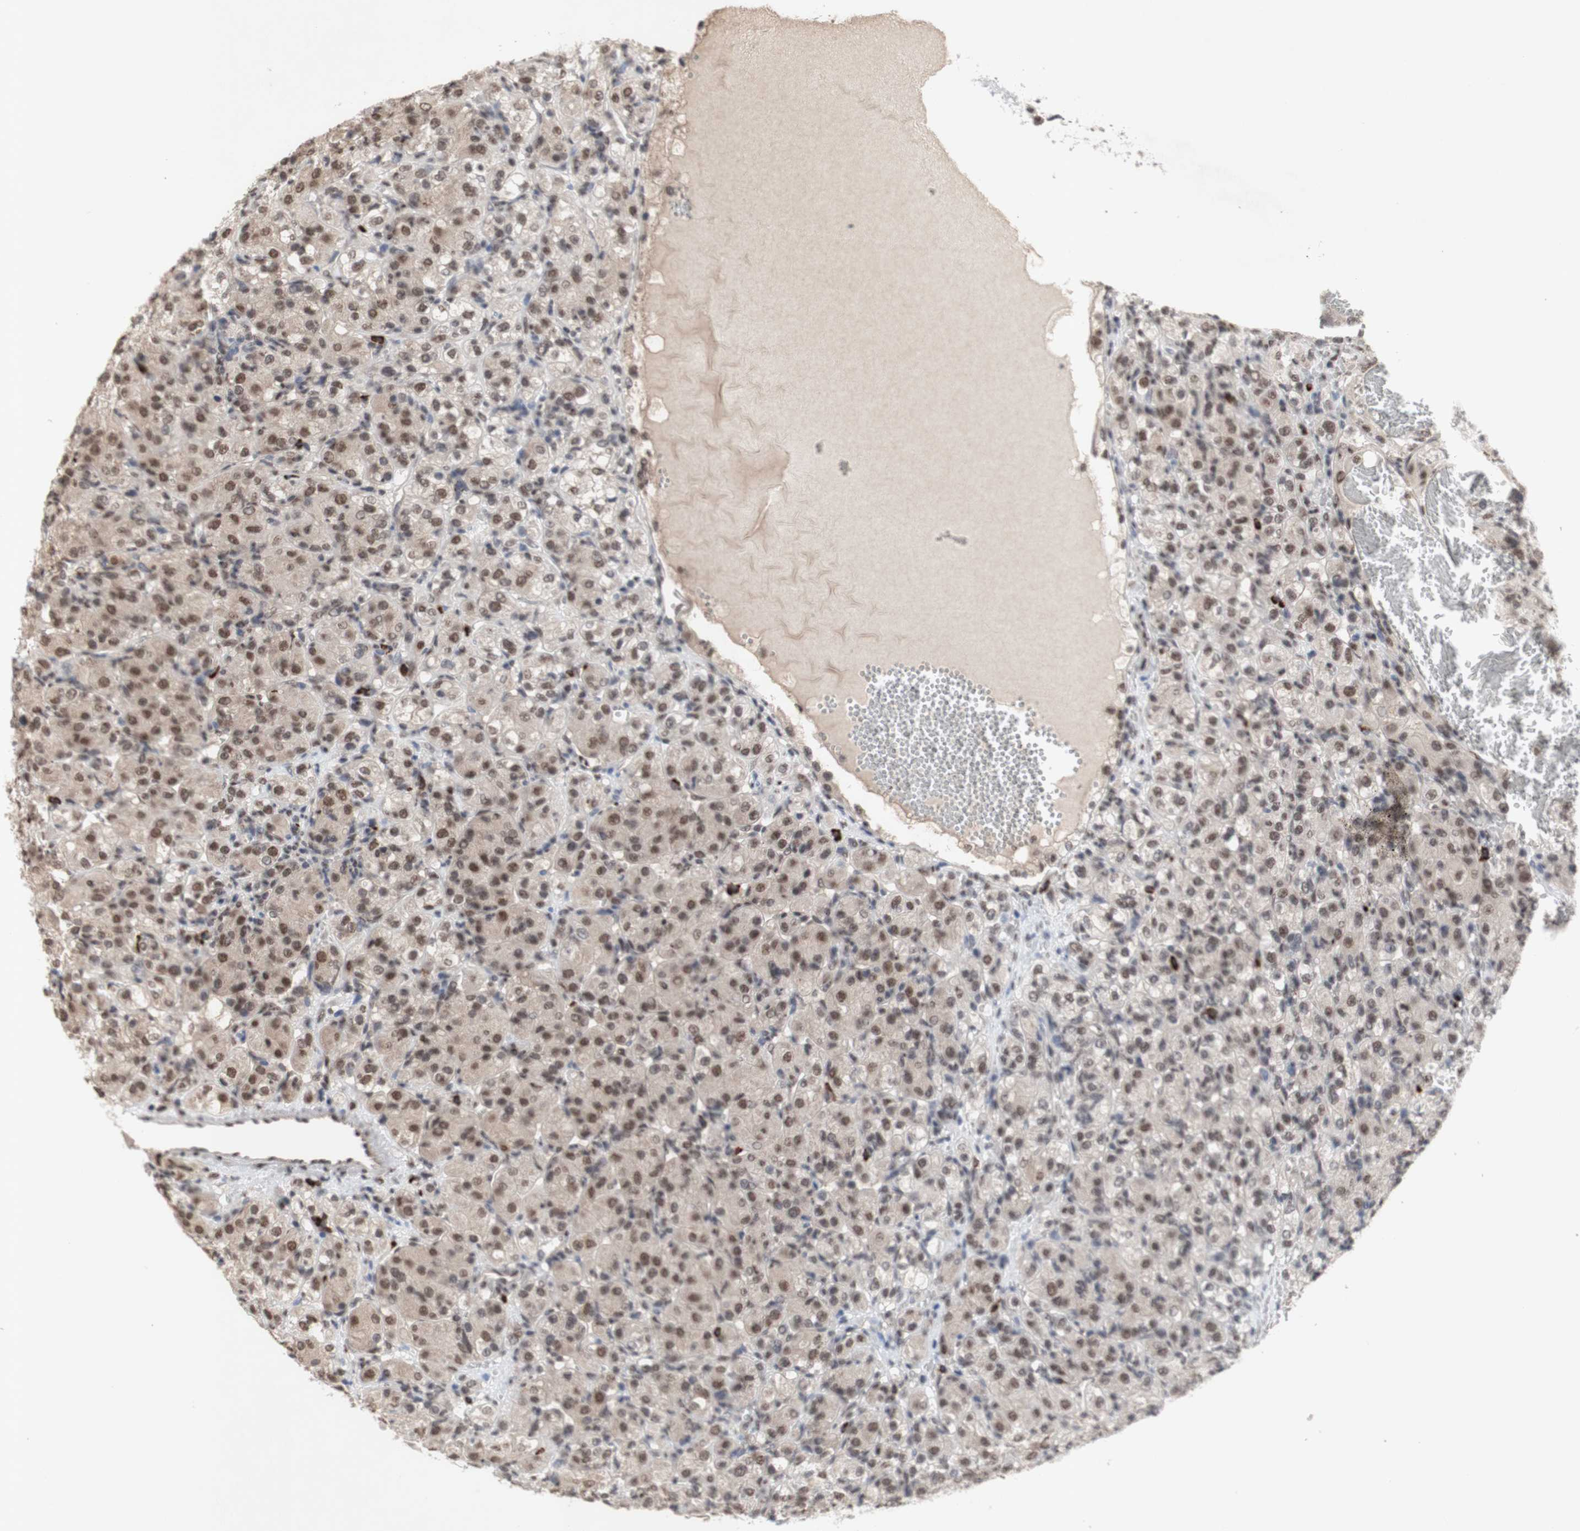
{"staining": {"intensity": "moderate", "quantity": ">75%", "location": "nuclear"}, "tissue": "renal cancer", "cell_type": "Tumor cells", "image_type": "cancer", "snomed": [{"axis": "morphology", "description": "Adenocarcinoma, NOS"}, {"axis": "topography", "description": "Kidney"}], "caption": "Protein staining of adenocarcinoma (renal) tissue shows moderate nuclear staining in about >75% of tumor cells.", "gene": "SFPQ", "patient": {"sex": "male", "age": 61}}